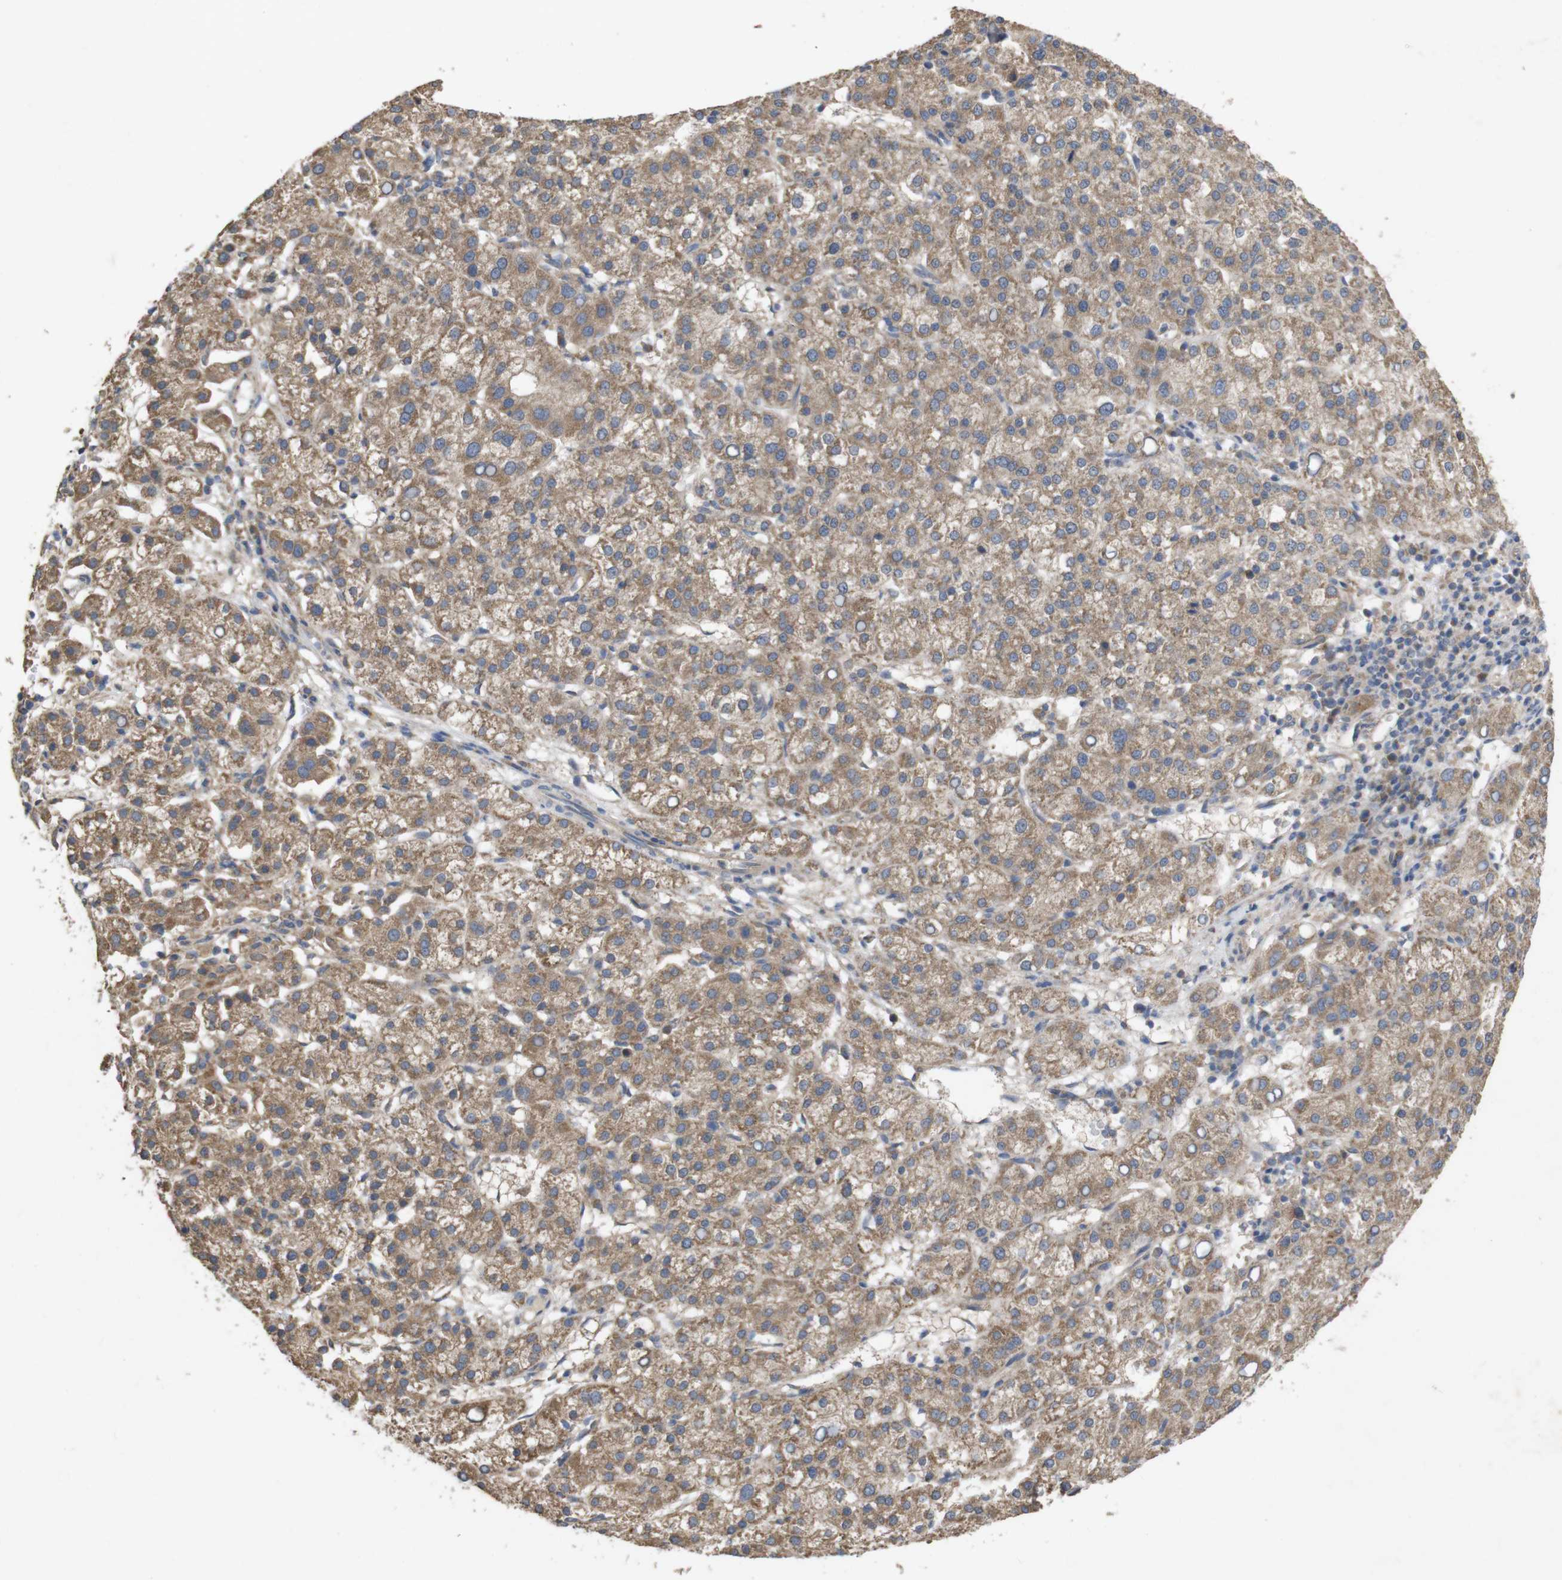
{"staining": {"intensity": "moderate", "quantity": ">75%", "location": "cytoplasmic/membranous"}, "tissue": "liver cancer", "cell_type": "Tumor cells", "image_type": "cancer", "snomed": [{"axis": "morphology", "description": "Carcinoma, Hepatocellular, NOS"}, {"axis": "topography", "description": "Liver"}], "caption": "High-power microscopy captured an immunohistochemistry (IHC) micrograph of liver cancer (hepatocellular carcinoma), revealing moderate cytoplasmic/membranous positivity in about >75% of tumor cells.", "gene": "KCNS3", "patient": {"sex": "female", "age": 58}}